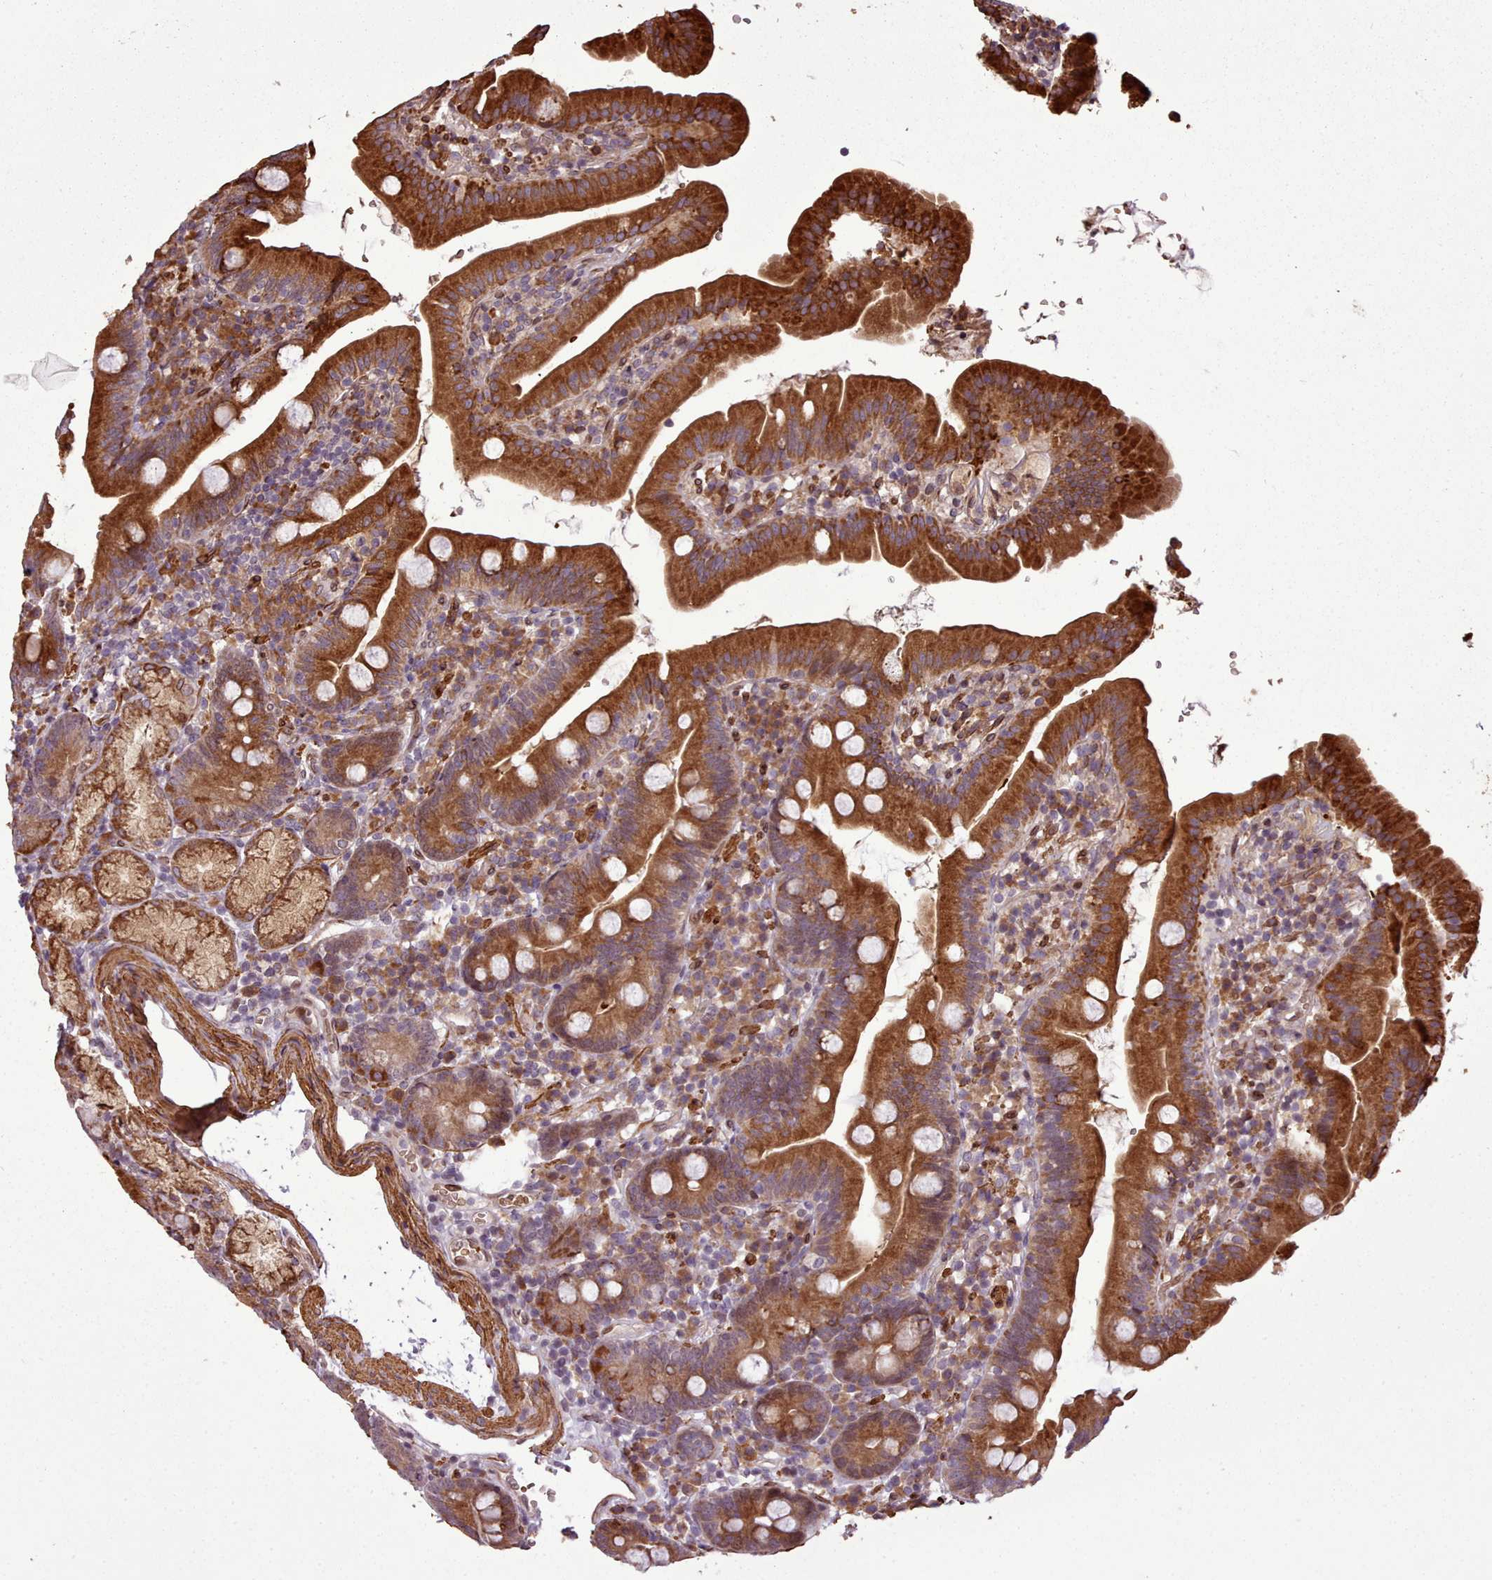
{"staining": {"intensity": "strong", "quantity": ">75%", "location": "cytoplasmic/membranous"}, "tissue": "duodenum", "cell_type": "Glandular cells", "image_type": "normal", "snomed": [{"axis": "morphology", "description": "Normal tissue, NOS"}, {"axis": "topography", "description": "Duodenum"}], "caption": "DAB immunohistochemical staining of benign duodenum demonstrates strong cytoplasmic/membranous protein positivity in approximately >75% of glandular cells. The staining is performed using DAB brown chromogen to label protein expression. The nuclei are counter-stained blue using hematoxylin.", "gene": "CABP1", "patient": {"sex": "female", "age": 67}}